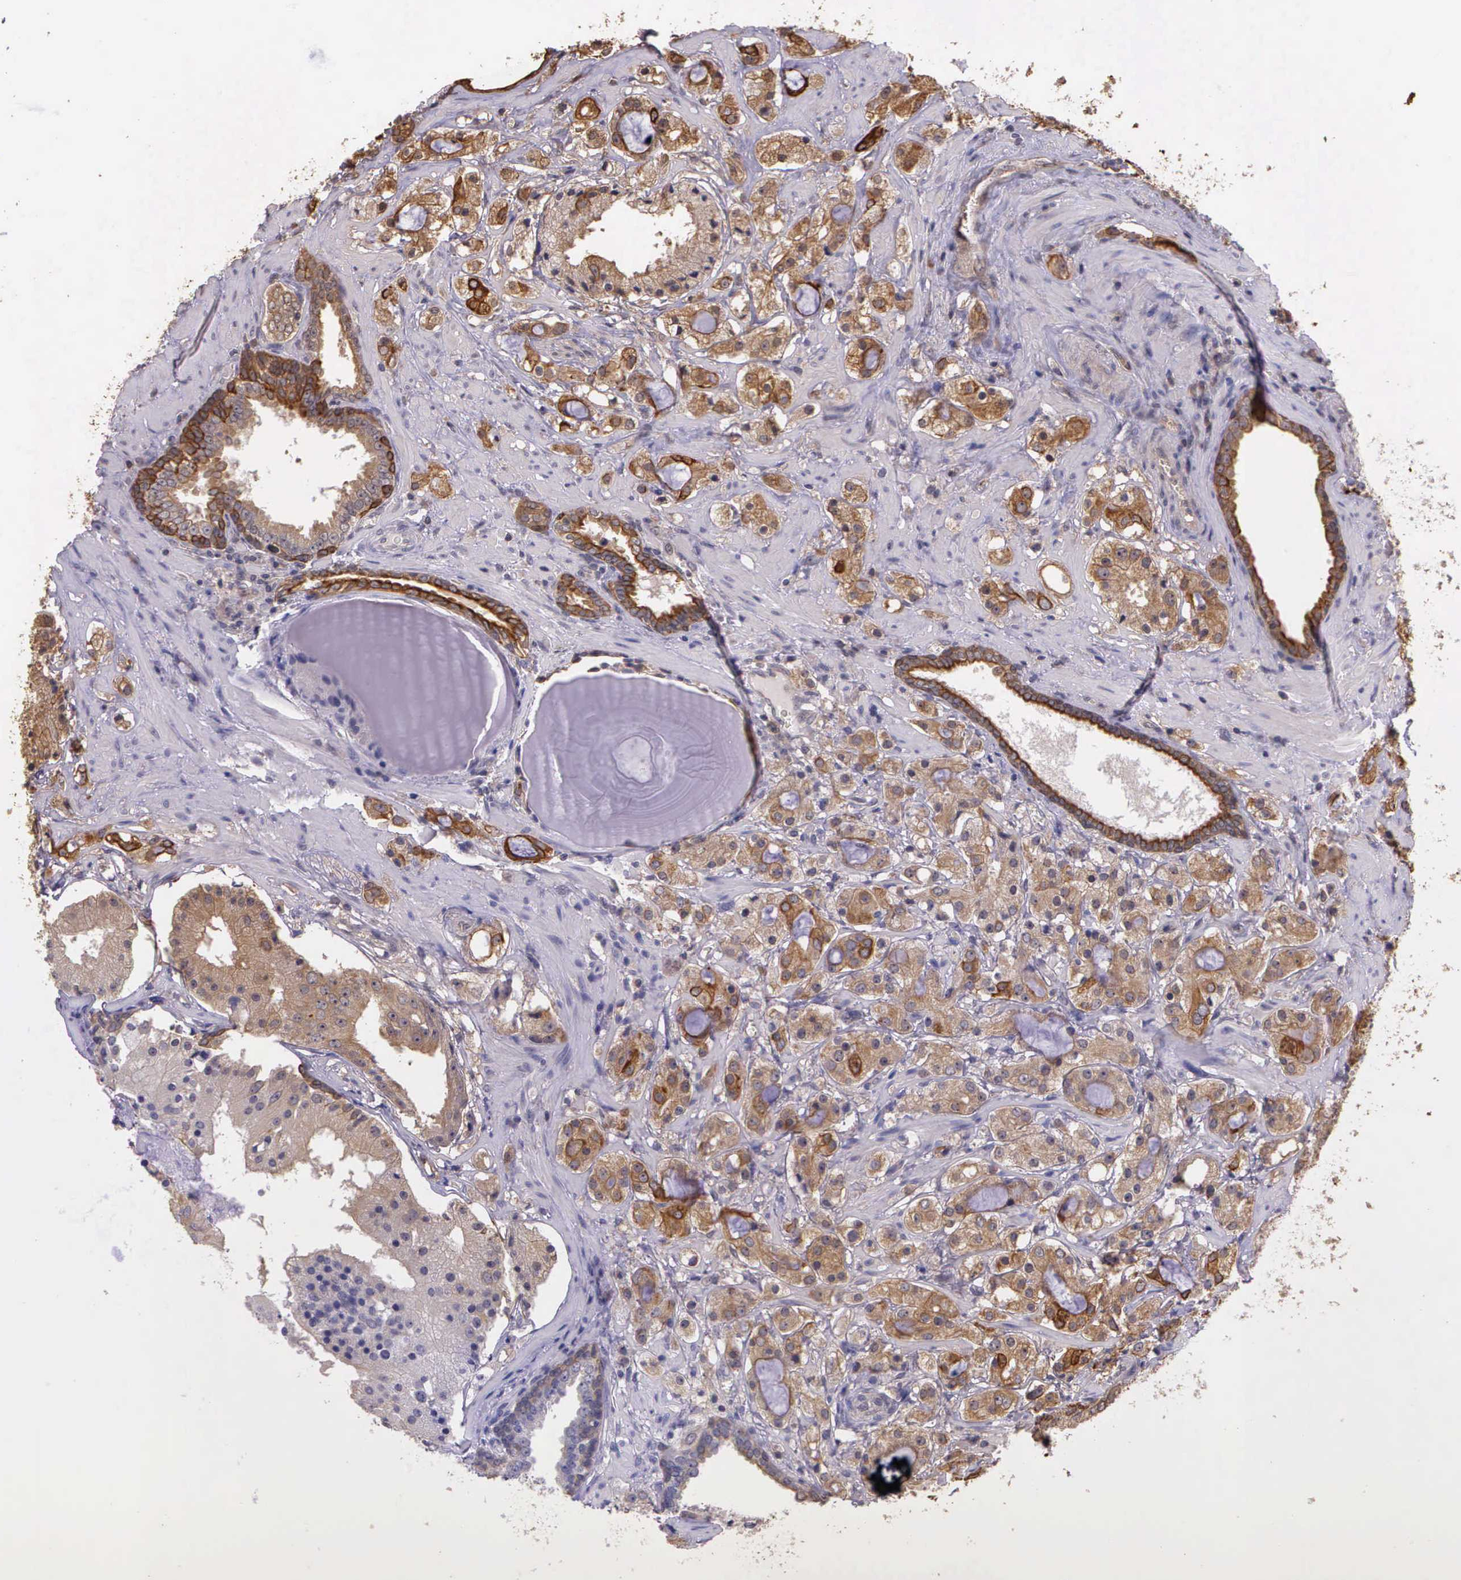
{"staining": {"intensity": "weak", "quantity": "25%-75%", "location": "cytoplasmic/membranous"}, "tissue": "prostate cancer", "cell_type": "Tumor cells", "image_type": "cancer", "snomed": [{"axis": "morphology", "description": "Adenocarcinoma, High grade"}, {"axis": "topography", "description": "Prostate"}], "caption": "Tumor cells exhibit low levels of weak cytoplasmic/membranous expression in about 25%-75% of cells in high-grade adenocarcinoma (prostate).", "gene": "IGBP1", "patient": {"sex": "male", "age": 68}}